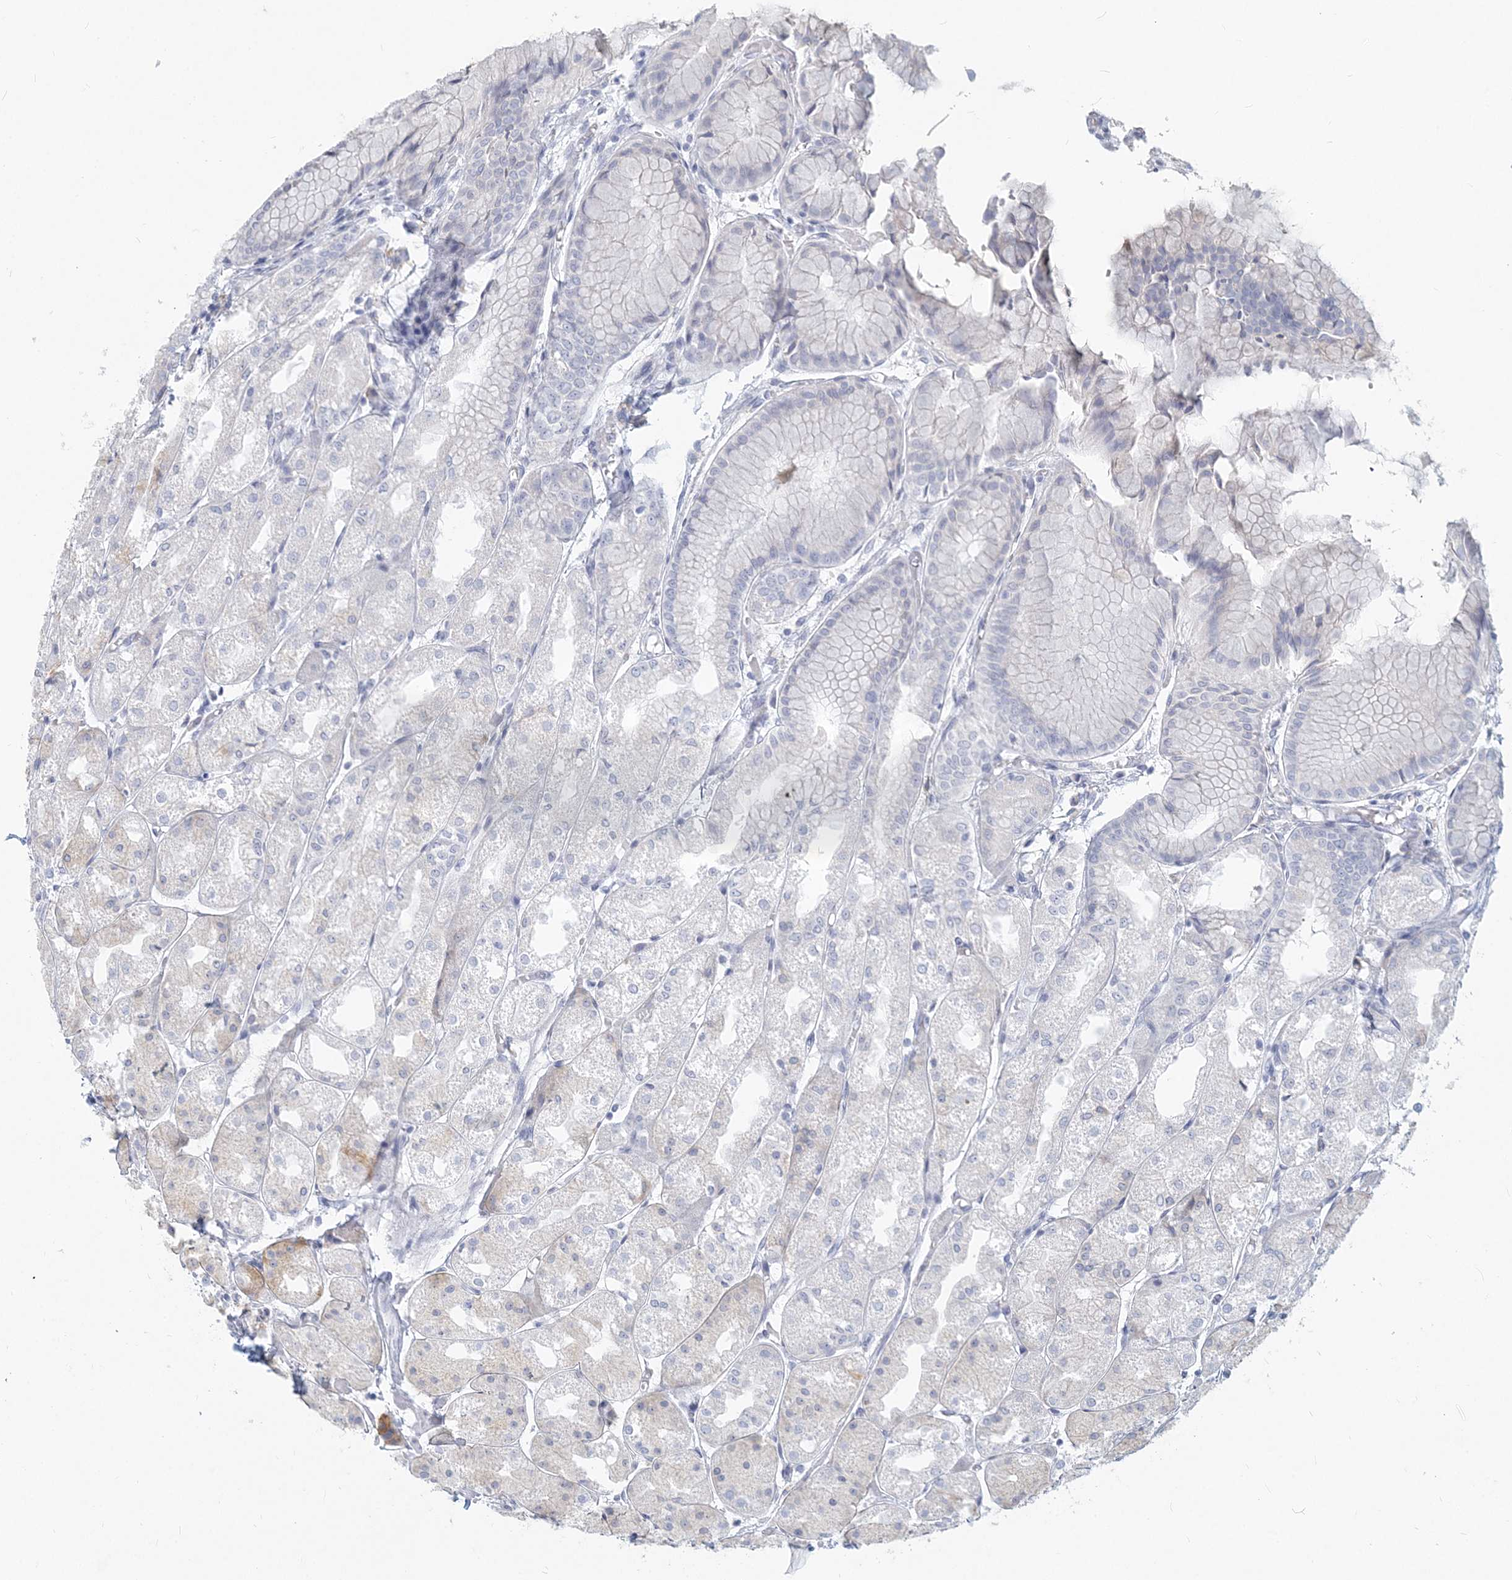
{"staining": {"intensity": "negative", "quantity": "none", "location": "none"}, "tissue": "stomach", "cell_type": "Glandular cells", "image_type": "normal", "snomed": [{"axis": "morphology", "description": "Normal tissue, NOS"}, {"axis": "topography", "description": "Stomach, upper"}], "caption": "The immunohistochemistry image has no significant staining in glandular cells of stomach. The staining is performed using DAB (3,3'-diaminobenzidine) brown chromogen with nuclei counter-stained in using hematoxylin.", "gene": "CSN1S1", "patient": {"sex": "male", "age": 72}}